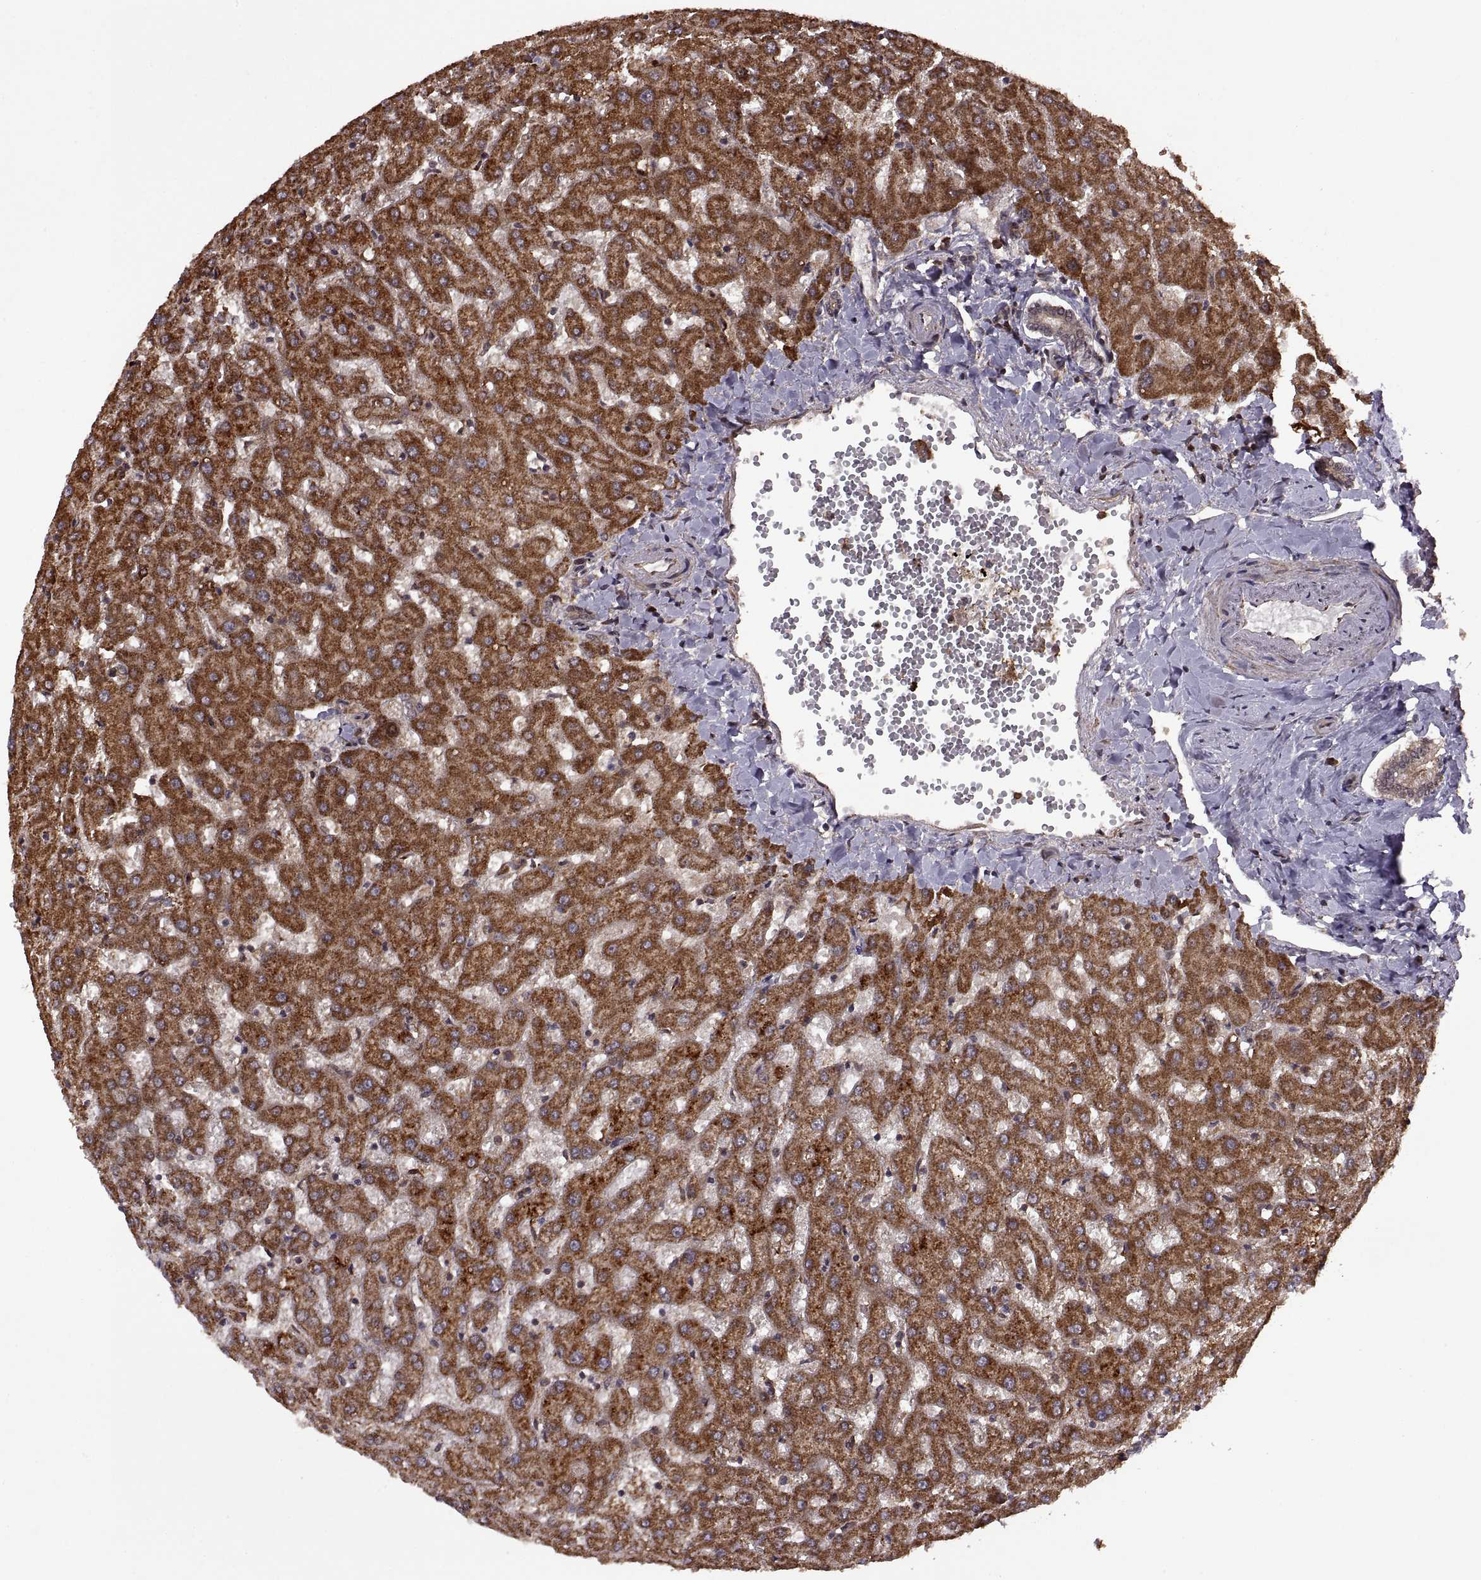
{"staining": {"intensity": "weak", "quantity": ">75%", "location": "cytoplasmic/membranous"}, "tissue": "liver", "cell_type": "Cholangiocytes", "image_type": "normal", "snomed": [{"axis": "morphology", "description": "Normal tissue, NOS"}, {"axis": "topography", "description": "Liver"}], "caption": "The photomicrograph demonstrates immunohistochemical staining of benign liver. There is weak cytoplasmic/membranous staining is present in approximately >75% of cholangiocytes.", "gene": "PTOV1", "patient": {"sex": "female", "age": 50}}